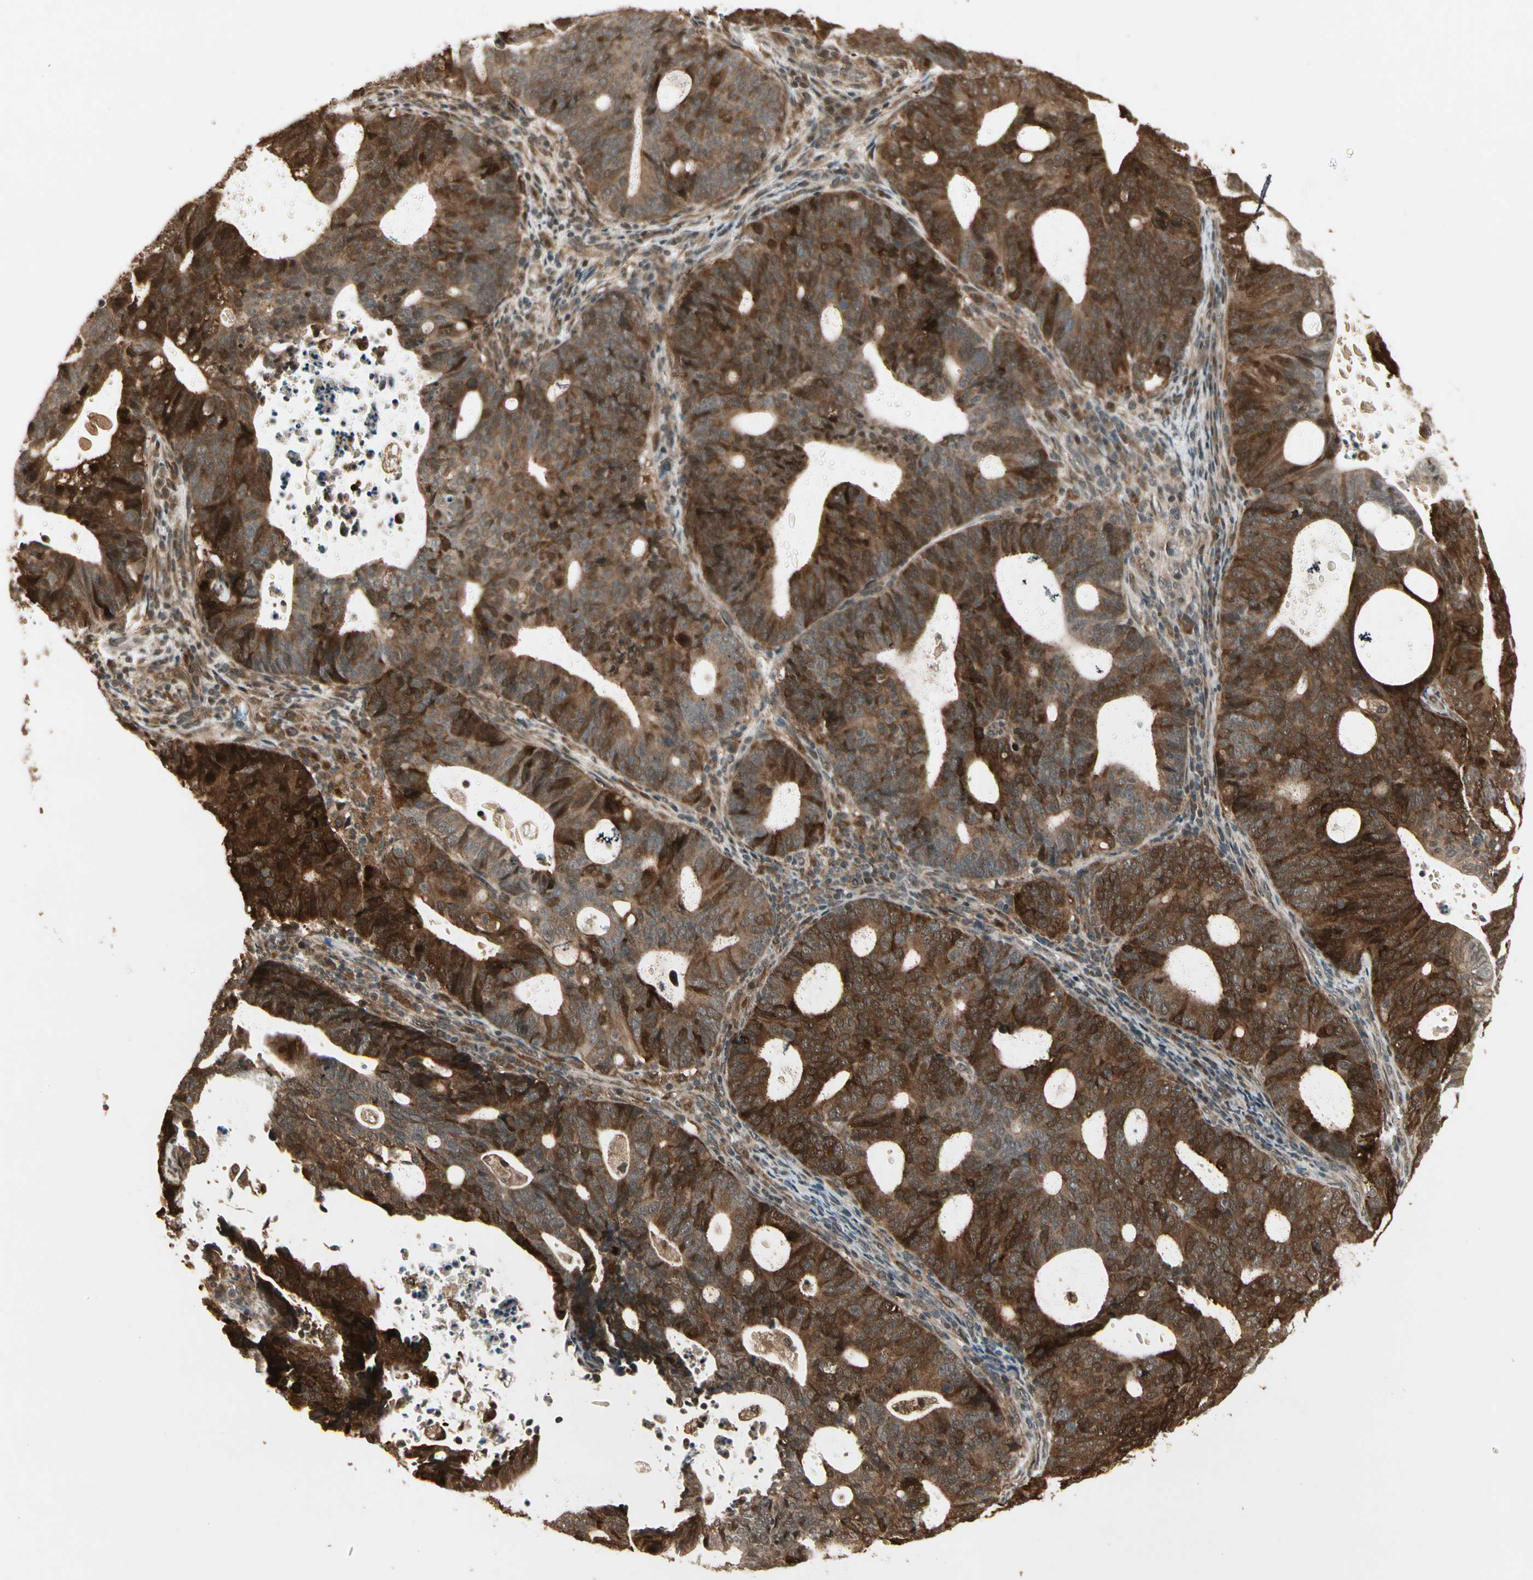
{"staining": {"intensity": "strong", "quantity": ">75%", "location": "cytoplasmic/membranous"}, "tissue": "endometrial cancer", "cell_type": "Tumor cells", "image_type": "cancer", "snomed": [{"axis": "morphology", "description": "Adenocarcinoma, NOS"}, {"axis": "topography", "description": "Uterus"}], "caption": "The micrograph displays immunohistochemical staining of endometrial cancer (adenocarcinoma). There is strong cytoplasmic/membranous expression is appreciated in approximately >75% of tumor cells.", "gene": "GLUL", "patient": {"sex": "female", "age": 83}}